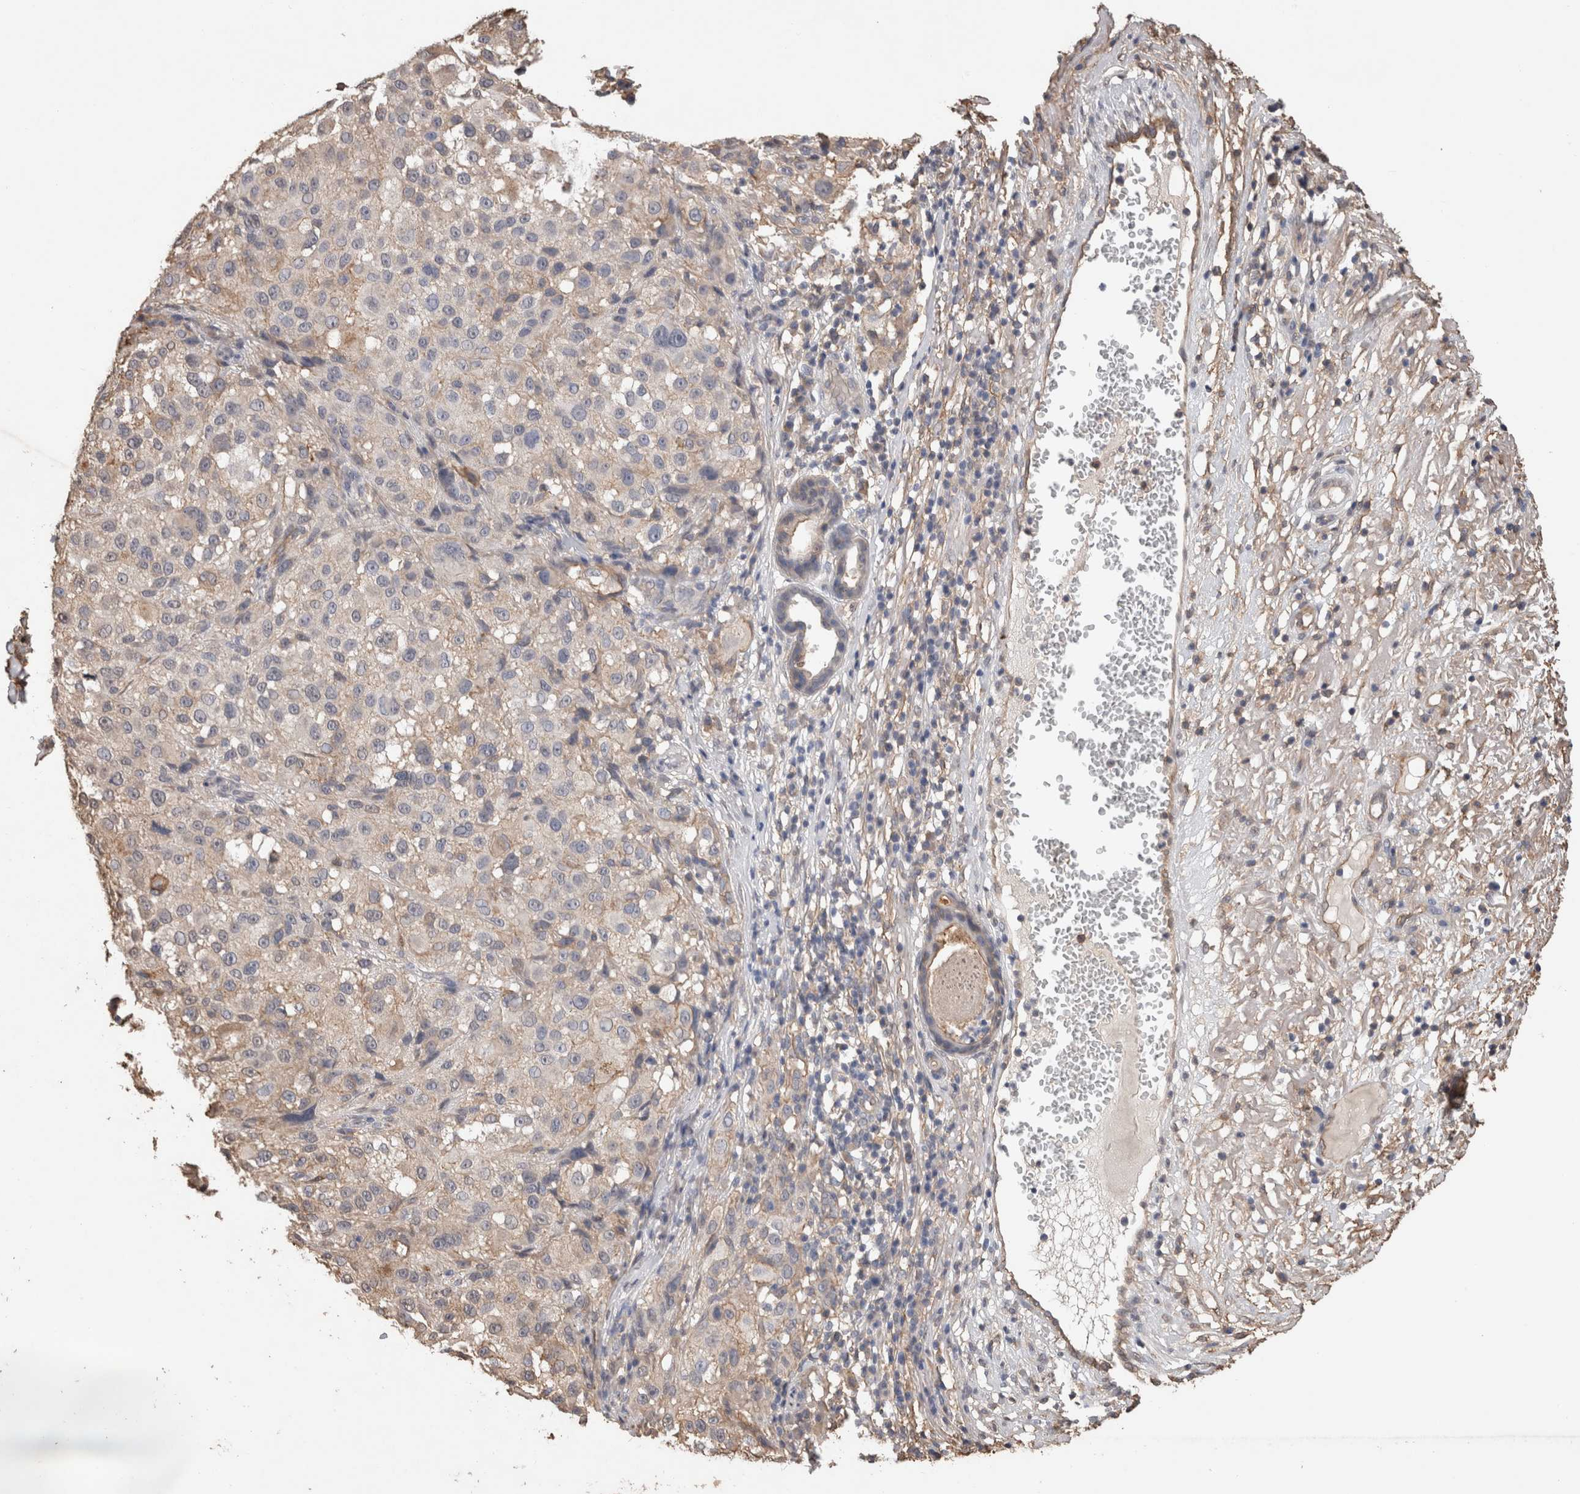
{"staining": {"intensity": "weak", "quantity": "<25%", "location": "cytoplasmic/membranous"}, "tissue": "melanoma", "cell_type": "Tumor cells", "image_type": "cancer", "snomed": [{"axis": "morphology", "description": "Necrosis, NOS"}, {"axis": "morphology", "description": "Malignant melanoma, NOS"}, {"axis": "topography", "description": "Skin"}], "caption": "Image shows no protein staining in tumor cells of melanoma tissue.", "gene": "S100A10", "patient": {"sex": "female", "age": 87}}